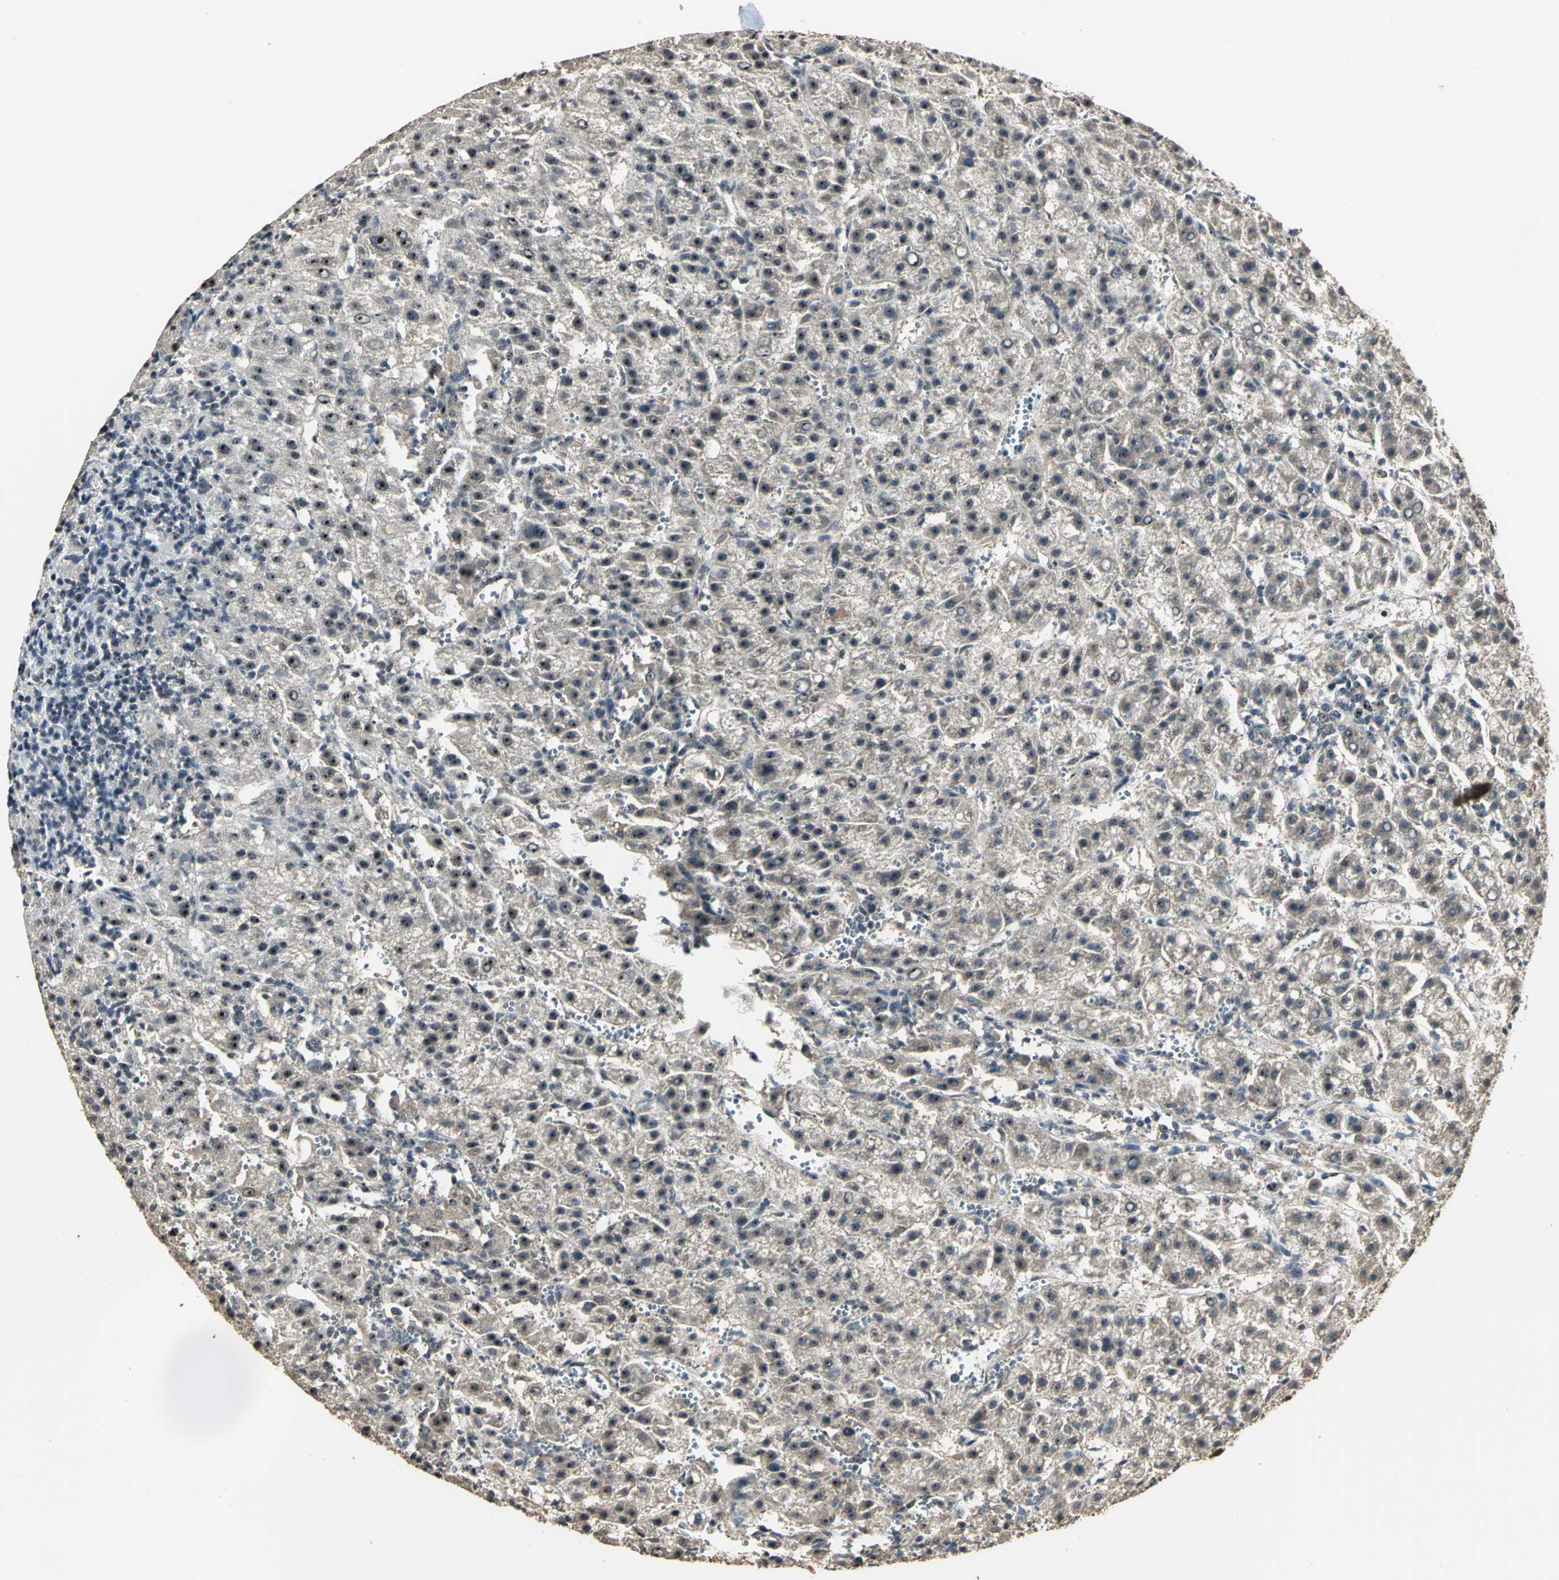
{"staining": {"intensity": "negative", "quantity": "none", "location": "none"}, "tissue": "liver cancer", "cell_type": "Tumor cells", "image_type": "cancer", "snomed": [{"axis": "morphology", "description": "Carcinoma, Hepatocellular, NOS"}, {"axis": "topography", "description": "Liver"}], "caption": "A high-resolution photomicrograph shows IHC staining of hepatocellular carcinoma (liver), which displays no significant positivity in tumor cells.", "gene": "UCHL5", "patient": {"sex": "female", "age": 58}}